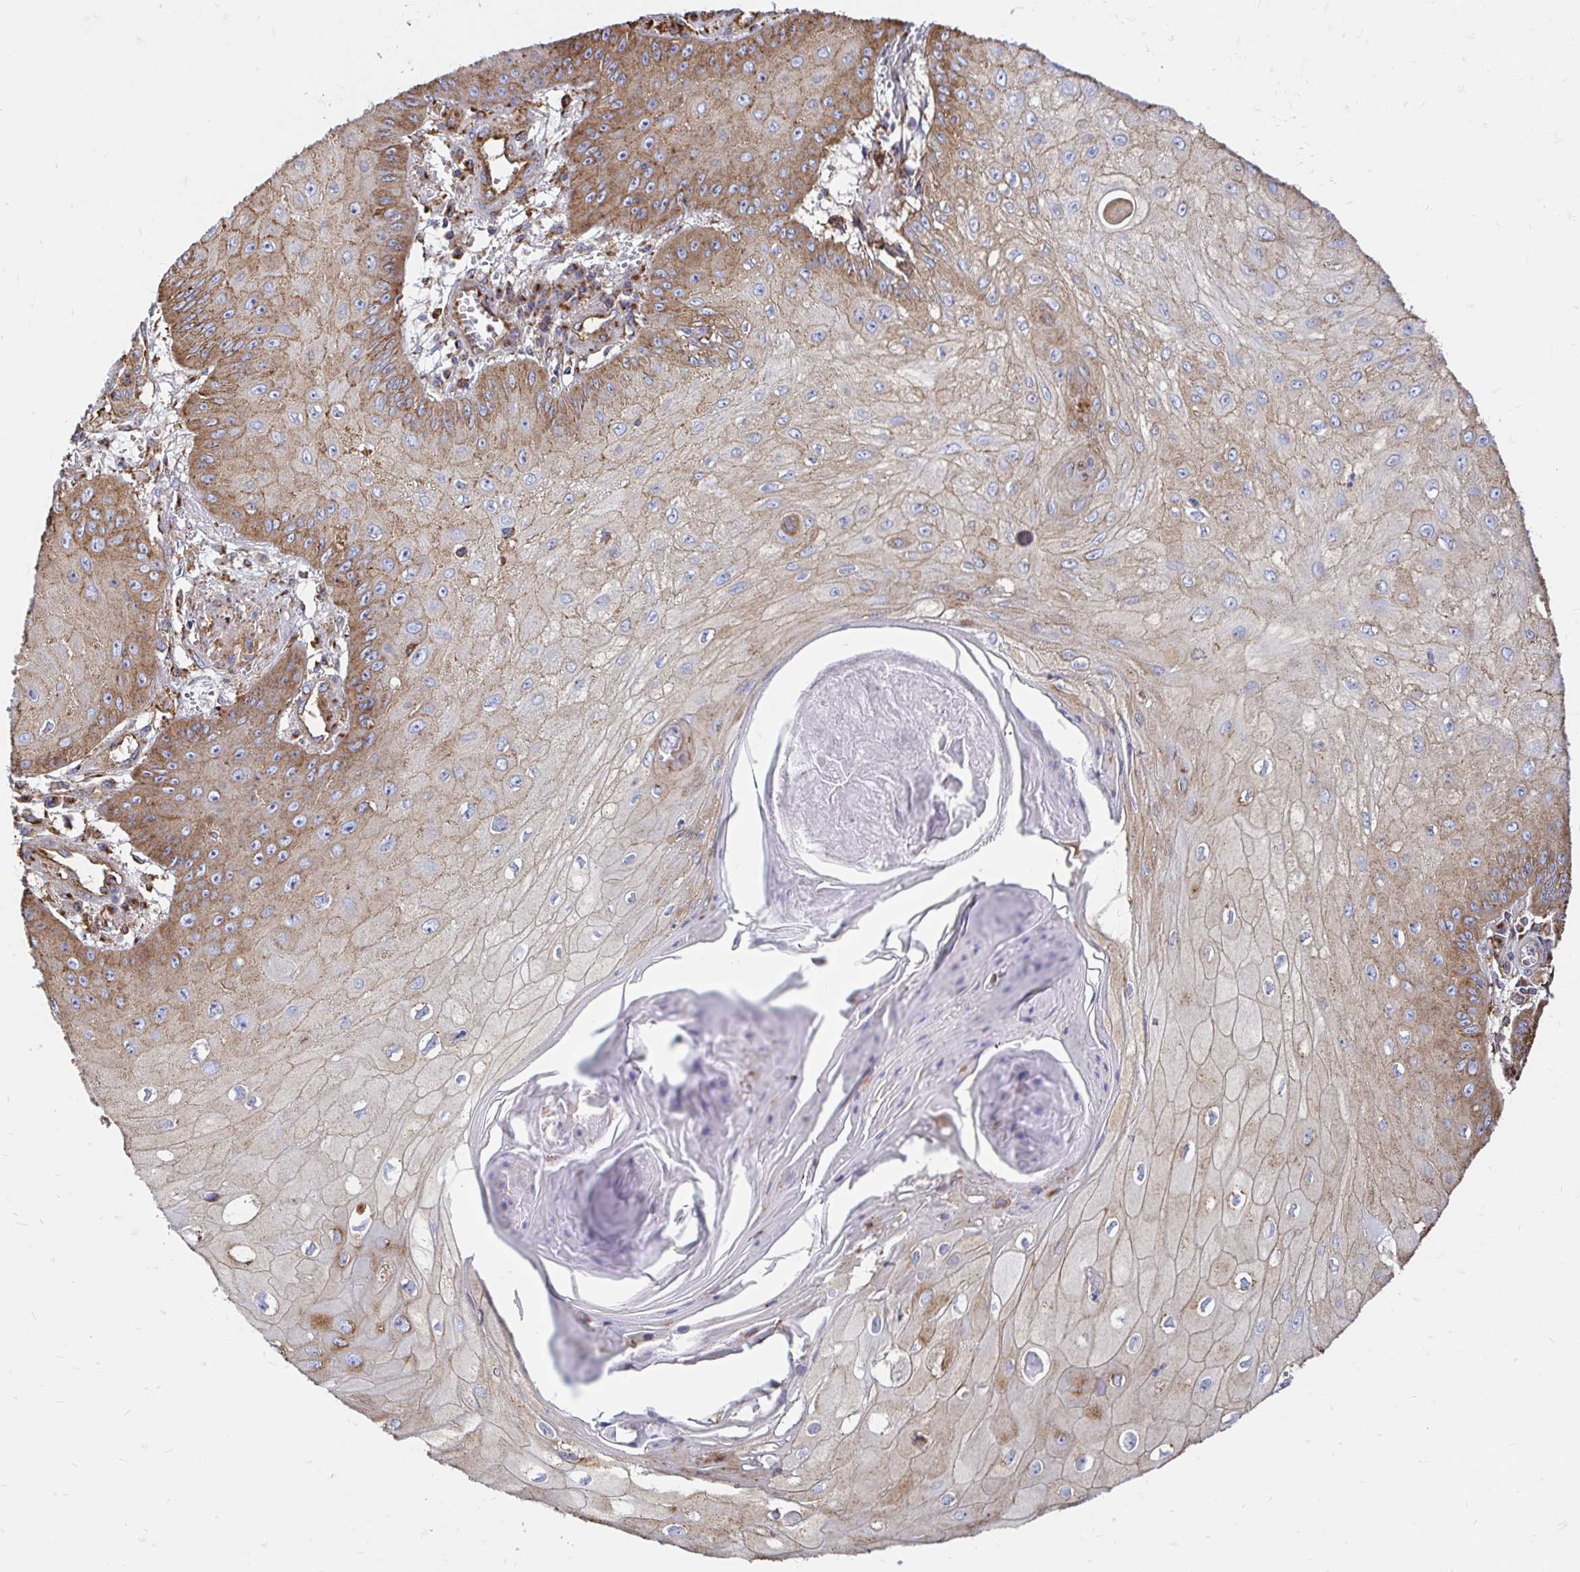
{"staining": {"intensity": "moderate", "quantity": ">75%", "location": "cytoplasmic/membranous"}, "tissue": "skin cancer", "cell_type": "Tumor cells", "image_type": "cancer", "snomed": [{"axis": "morphology", "description": "Squamous cell carcinoma, NOS"}, {"axis": "topography", "description": "Skin"}], "caption": "Immunohistochemistry (IHC) (DAB (3,3'-diaminobenzidine)) staining of skin cancer (squamous cell carcinoma) reveals moderate cytoplasmic/membranous protein positivity in approximately >75% of tumor cells. (DAB (3,3'-diaminobenzidine) IHC, brown staining for protein, blue staining for nuclei).", "gene": "CLTC", "patient": {"sex": "male", "age": 70}}